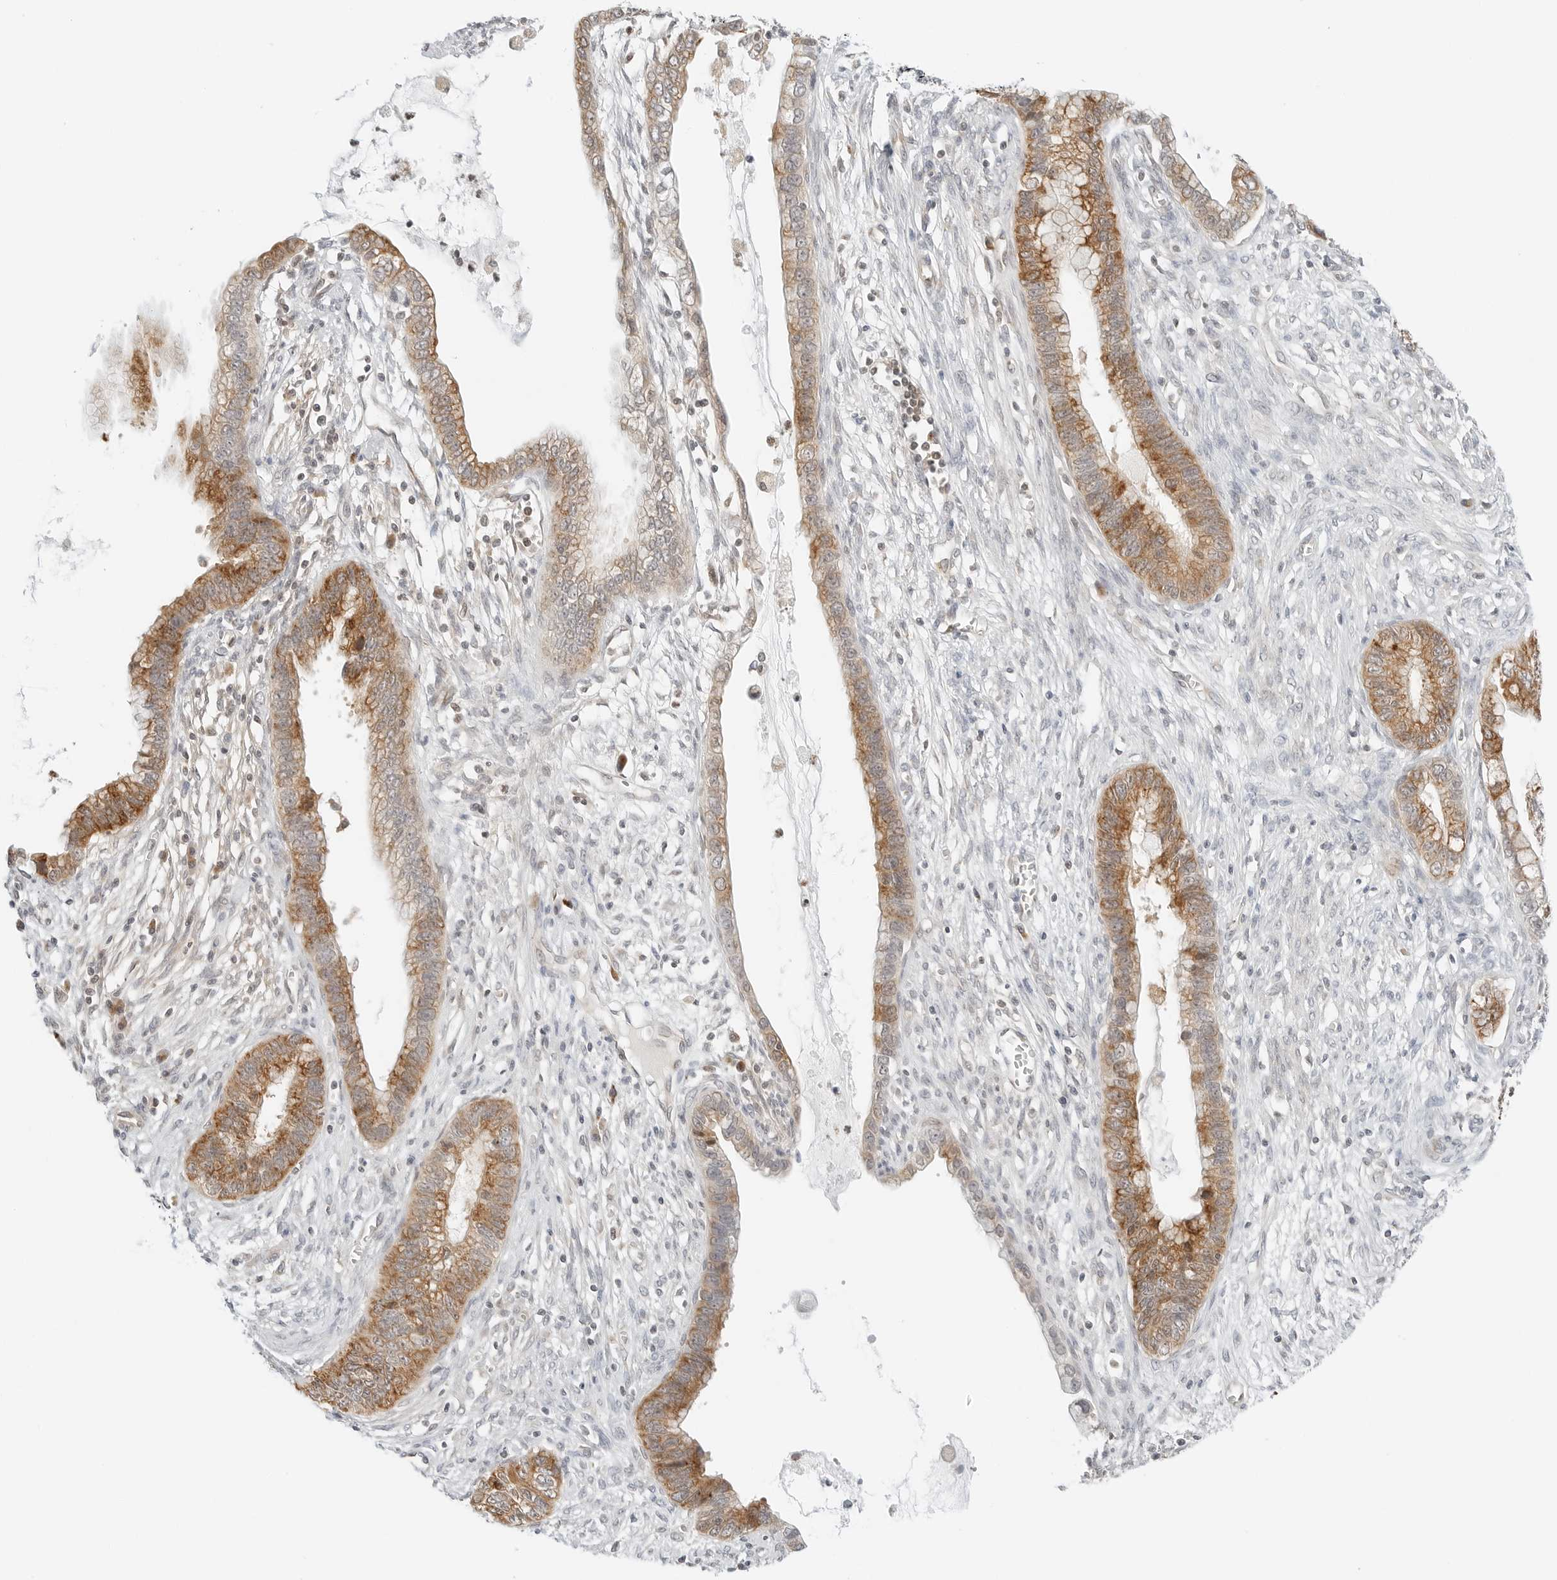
{"staining": {"intensity": "moderate", "quantity": ">75%", "location": "cytoplasmic/membranous"}, "tissue": "cervical cancer", "cell_type": "Tumor cells", "image_type": "cancer", "snomed": [{"axis": "morphology", "description": "Adenocarcinoma, NOS"}, {"axis": "topography", "description": "Cervix"}], "caption": "IHC image of adenocarcinoma (cervical) stained for a protein (brown), which shows medium levels of moderate cytoplasmic/membranous positivity in approximately >75% of tumor cells.", "gene": "IQCC", "patient": {"sex": "female", "age": 44}}